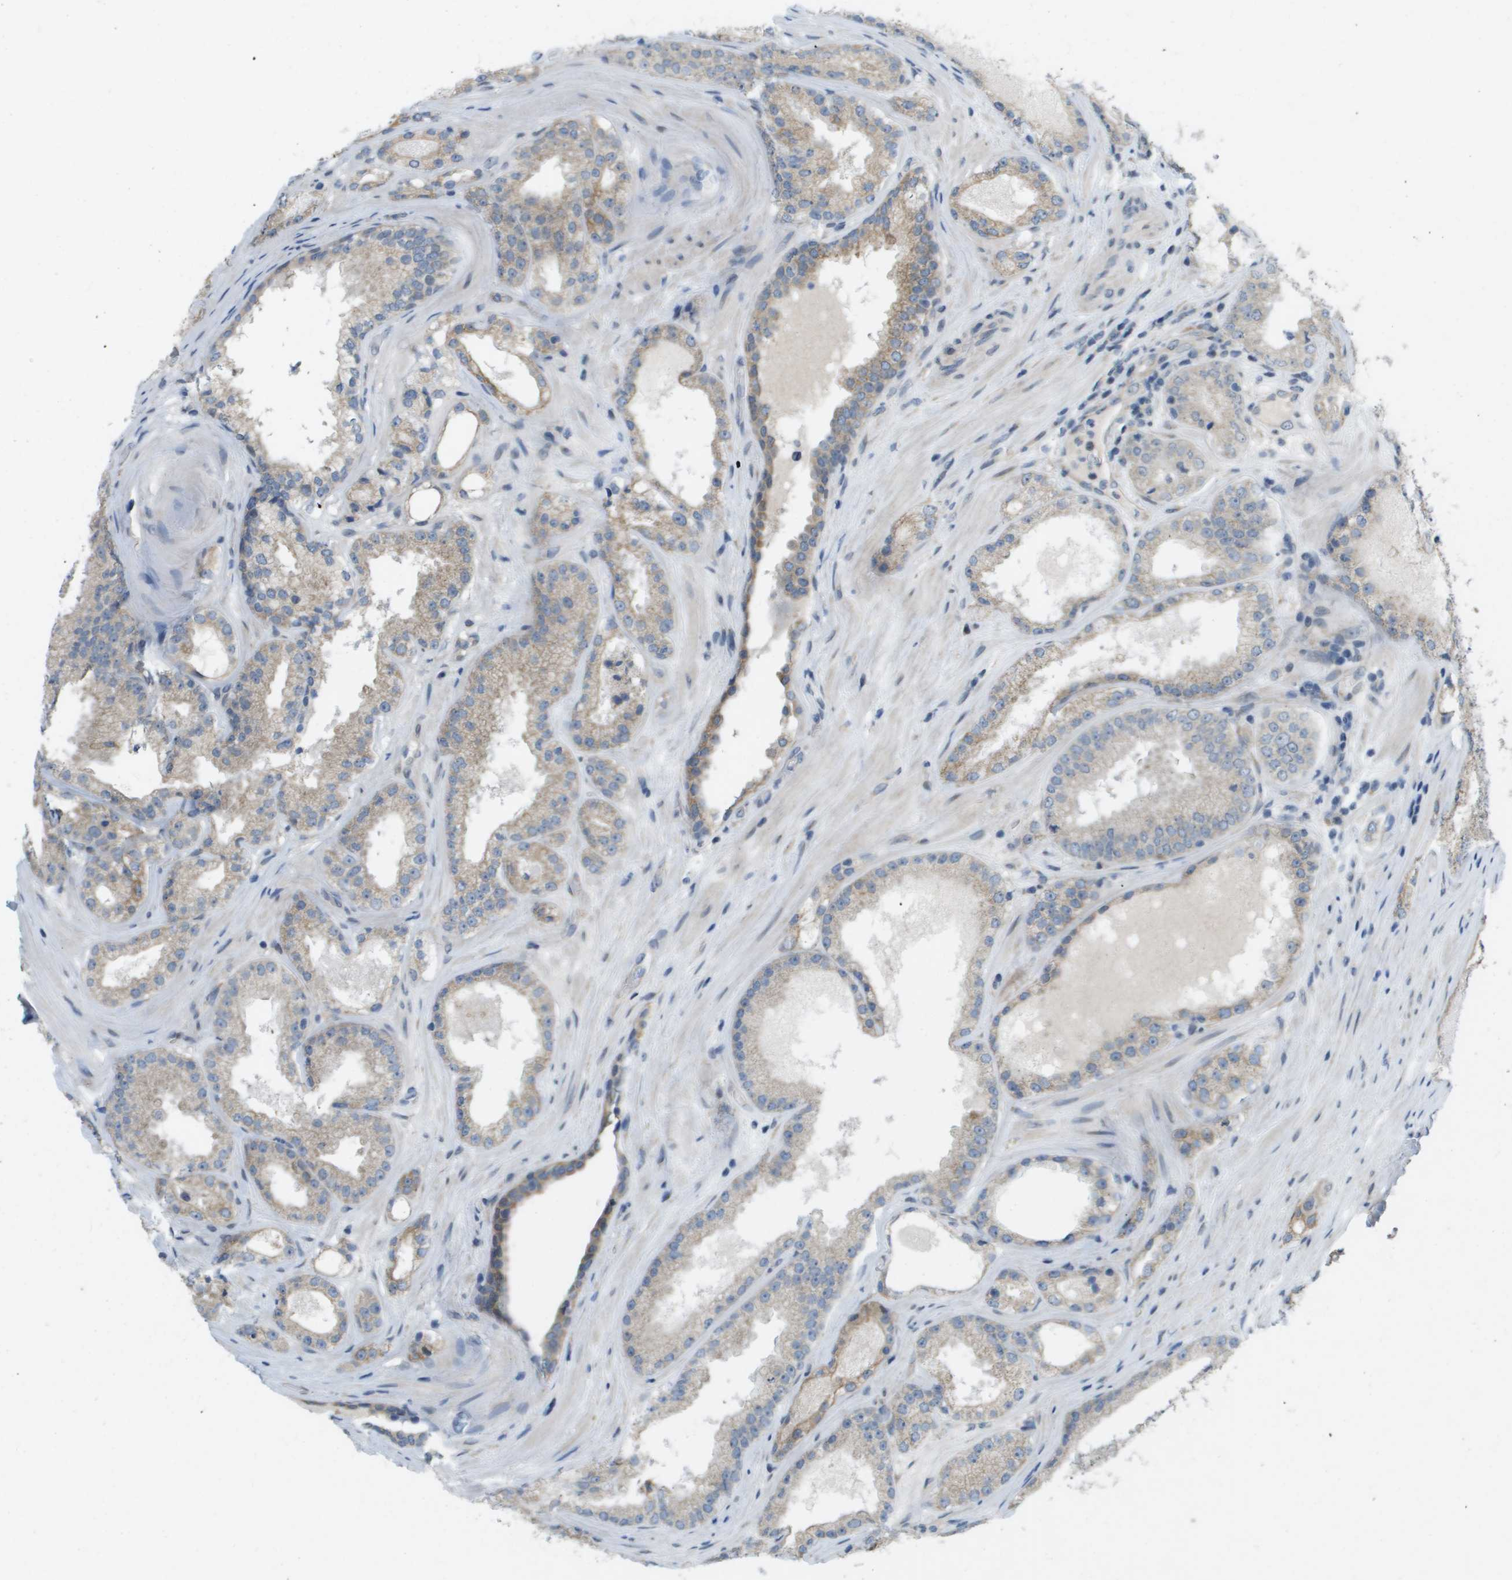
{"staining": {"intensity": "weak", "quantity": "<25%", "location": "cytoplasmic/membranous"}, "tissue": "prostate cancer", "cell_type": "Tumor cells", "image_type": "cancer", "snomed": [{"axis": "morphology", "description": "Adenocarcinoma, High grade"}, {"axis": "topography", "description": "Prostate"}], "caption": "Tumor cells are negative for protein expression in human prostate cancer (high-grade adenocarcinoma).", "gene": "IFNLR1", "patient": {"sex": "male", "age": 65}}